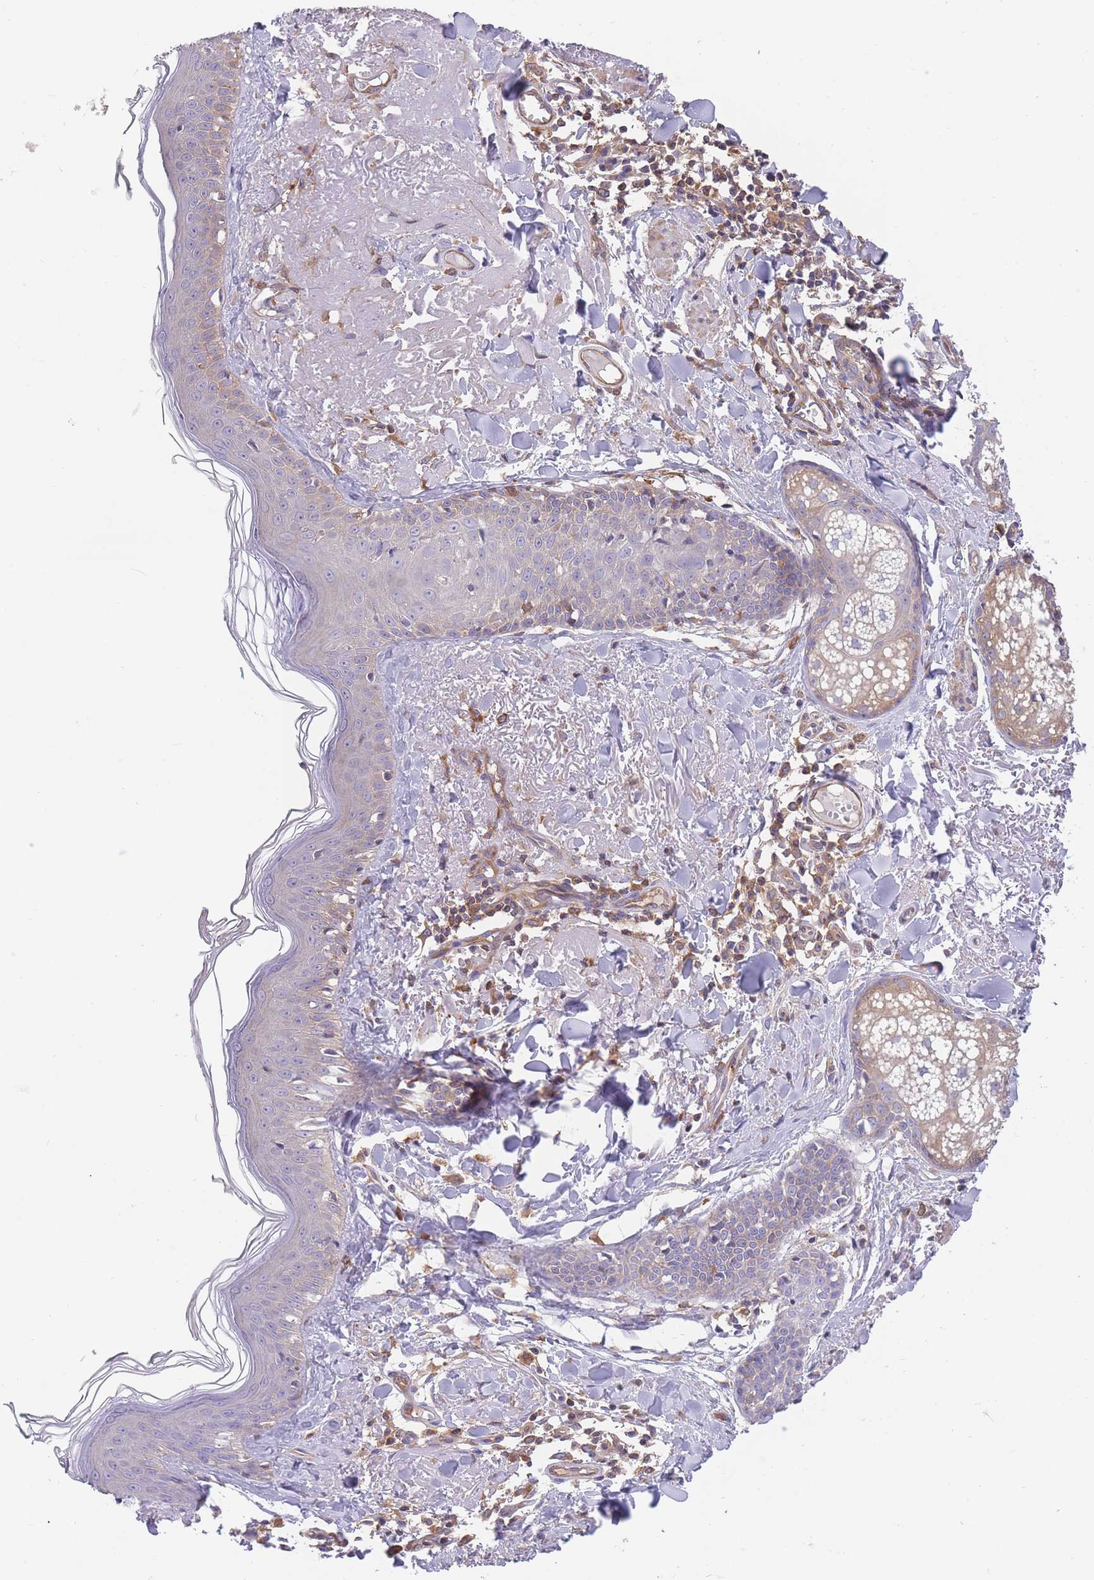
{"staining": {"intensity": "negative", "quantity": "none", "location": "none"}, "tissue": "skin", "cell_type": "Fibroblasts", "image_type": "normal", "snomed": [{"axis": "morphology", "description": "Normal tissue, NOS"}, {"axis": "morphology", "description": "Malignant melanoma, NOS"}, {"axis": "topography", "description": "Skin"}], "caption": "This is an IHC micrograph of unremarkable human skin. There is no positivity in fibroblasts.", "gene": "PRKAR1A", "patient": {"sex": "male", "age": 80}}